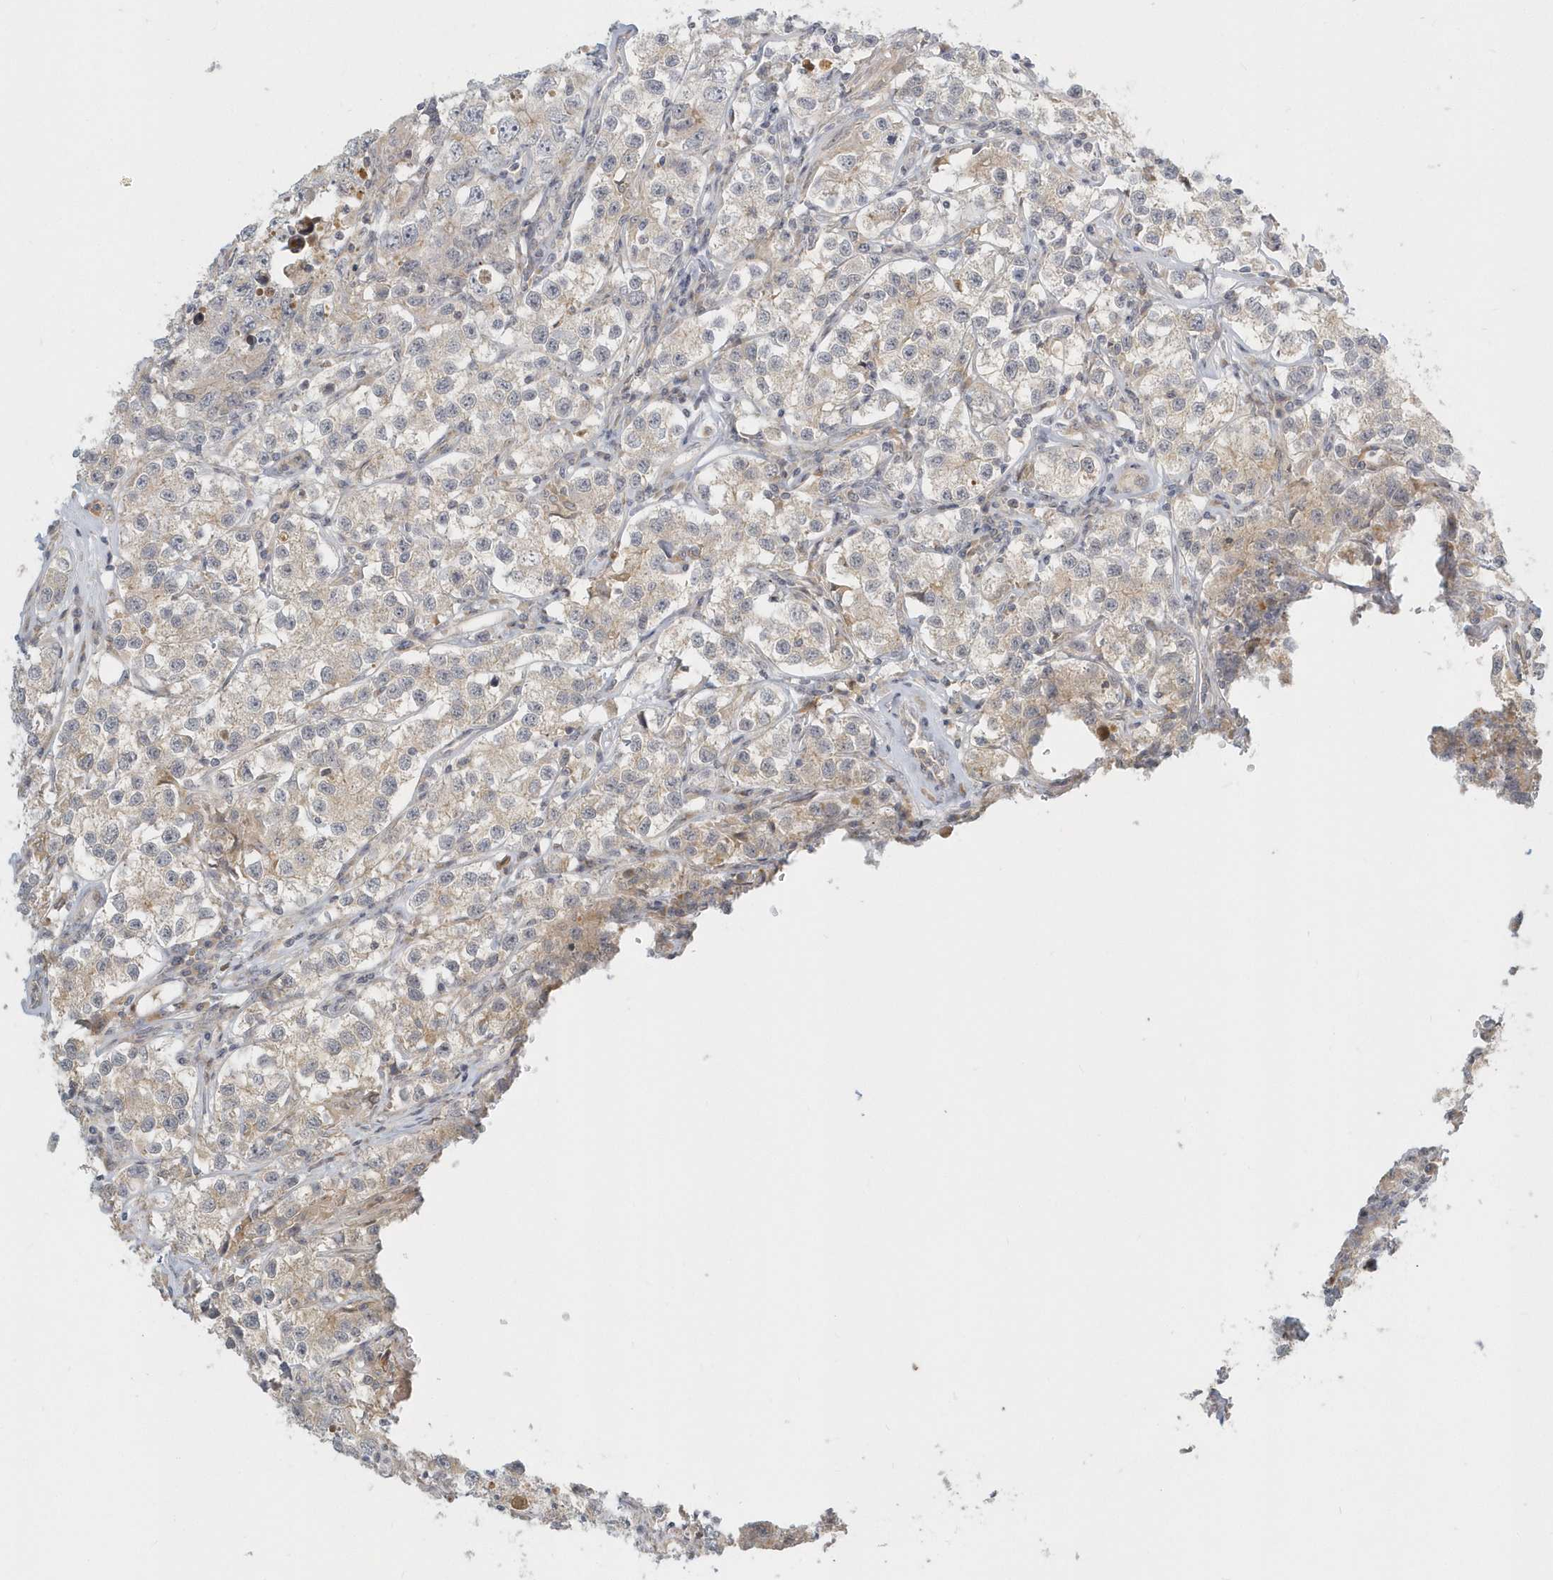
{"staining": {"intensity": "weak", "quantity": "25%-75%", "location": "cytoplasmic/membranous"}, "tissue": "testis cancer", "cell_type": "Tumor cells", "image_type": "cancer", "snomed": [{"axis": "morphology", "description": "Seminoma, NOS"}, {"axis": "morphology", "description": "Carcinoma, Embryonal, NOS"}, {"axis": "topography", "description": "Testis"}], "caption": "Testis cancer (embryonal carcinoma) was stained to show a protein in brown. There is low levels of weak cytoplasmic/membranous staining in about 25%-75% of tumor cells.", "gene": "NAPB", "patient": {"sex": "male", "age": 43}}